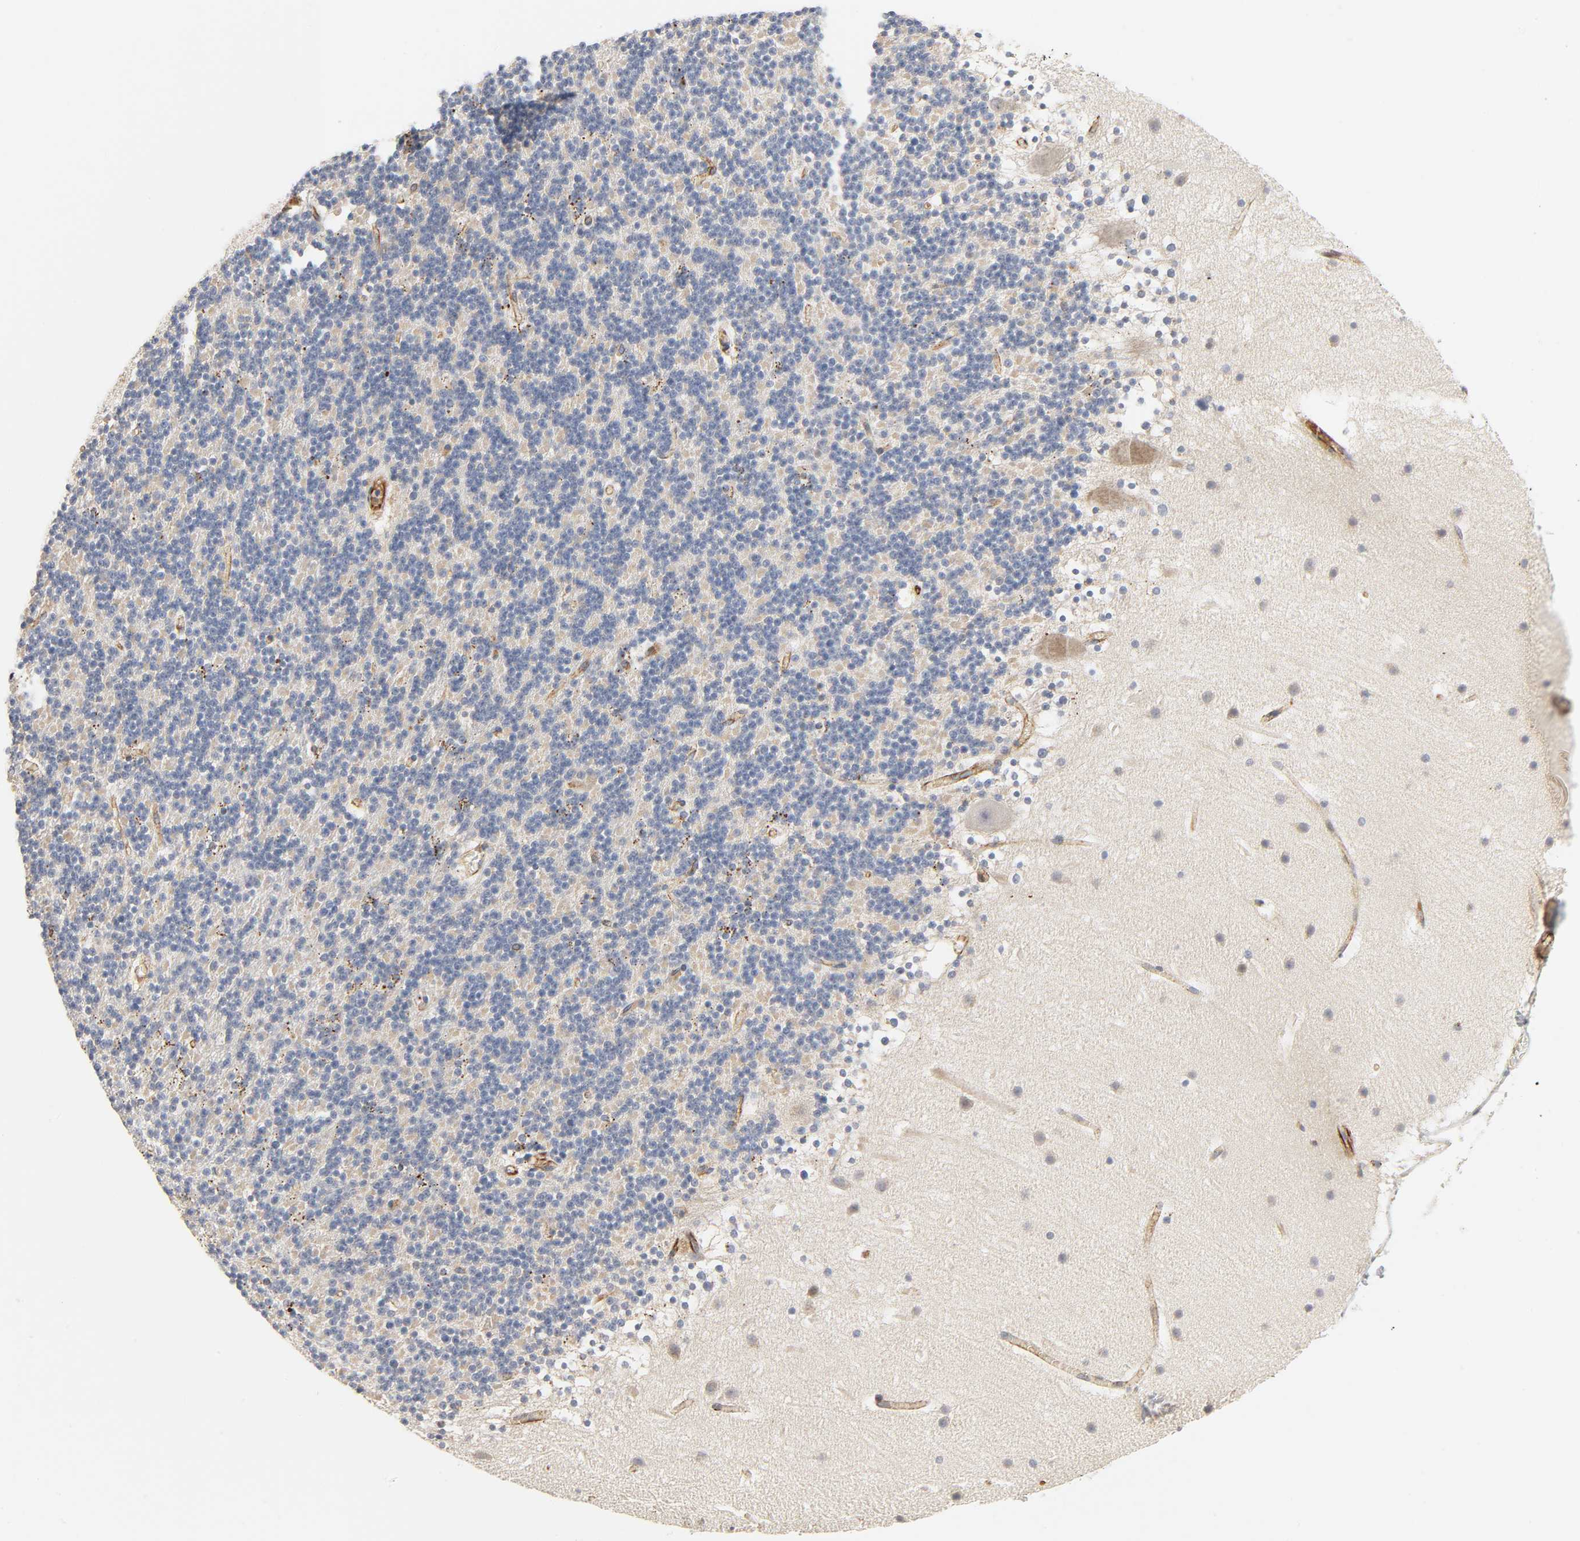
{"staining": {"intensity": "weak", "quantity": "25%-75%", "location": "cytoplasmic/membranous"}, "tissue": "cerebellum", "cell_type": "Cells in granular layer", "image_type": "normal", "snomed": [{"axis": "morphology", "description": "Normal tissue, NOS"}, {"axis": "topography", "description": "Cerebellum"}], "caption": "The micrograph shows immunohistochemical staining of benign cerebellum. There is weak cytoplasmic/membranous expression is seen in about 25%-75% of cells in granular layer.", "gene": "REEP5", "patient": {"sex": "male", "age": 45}}